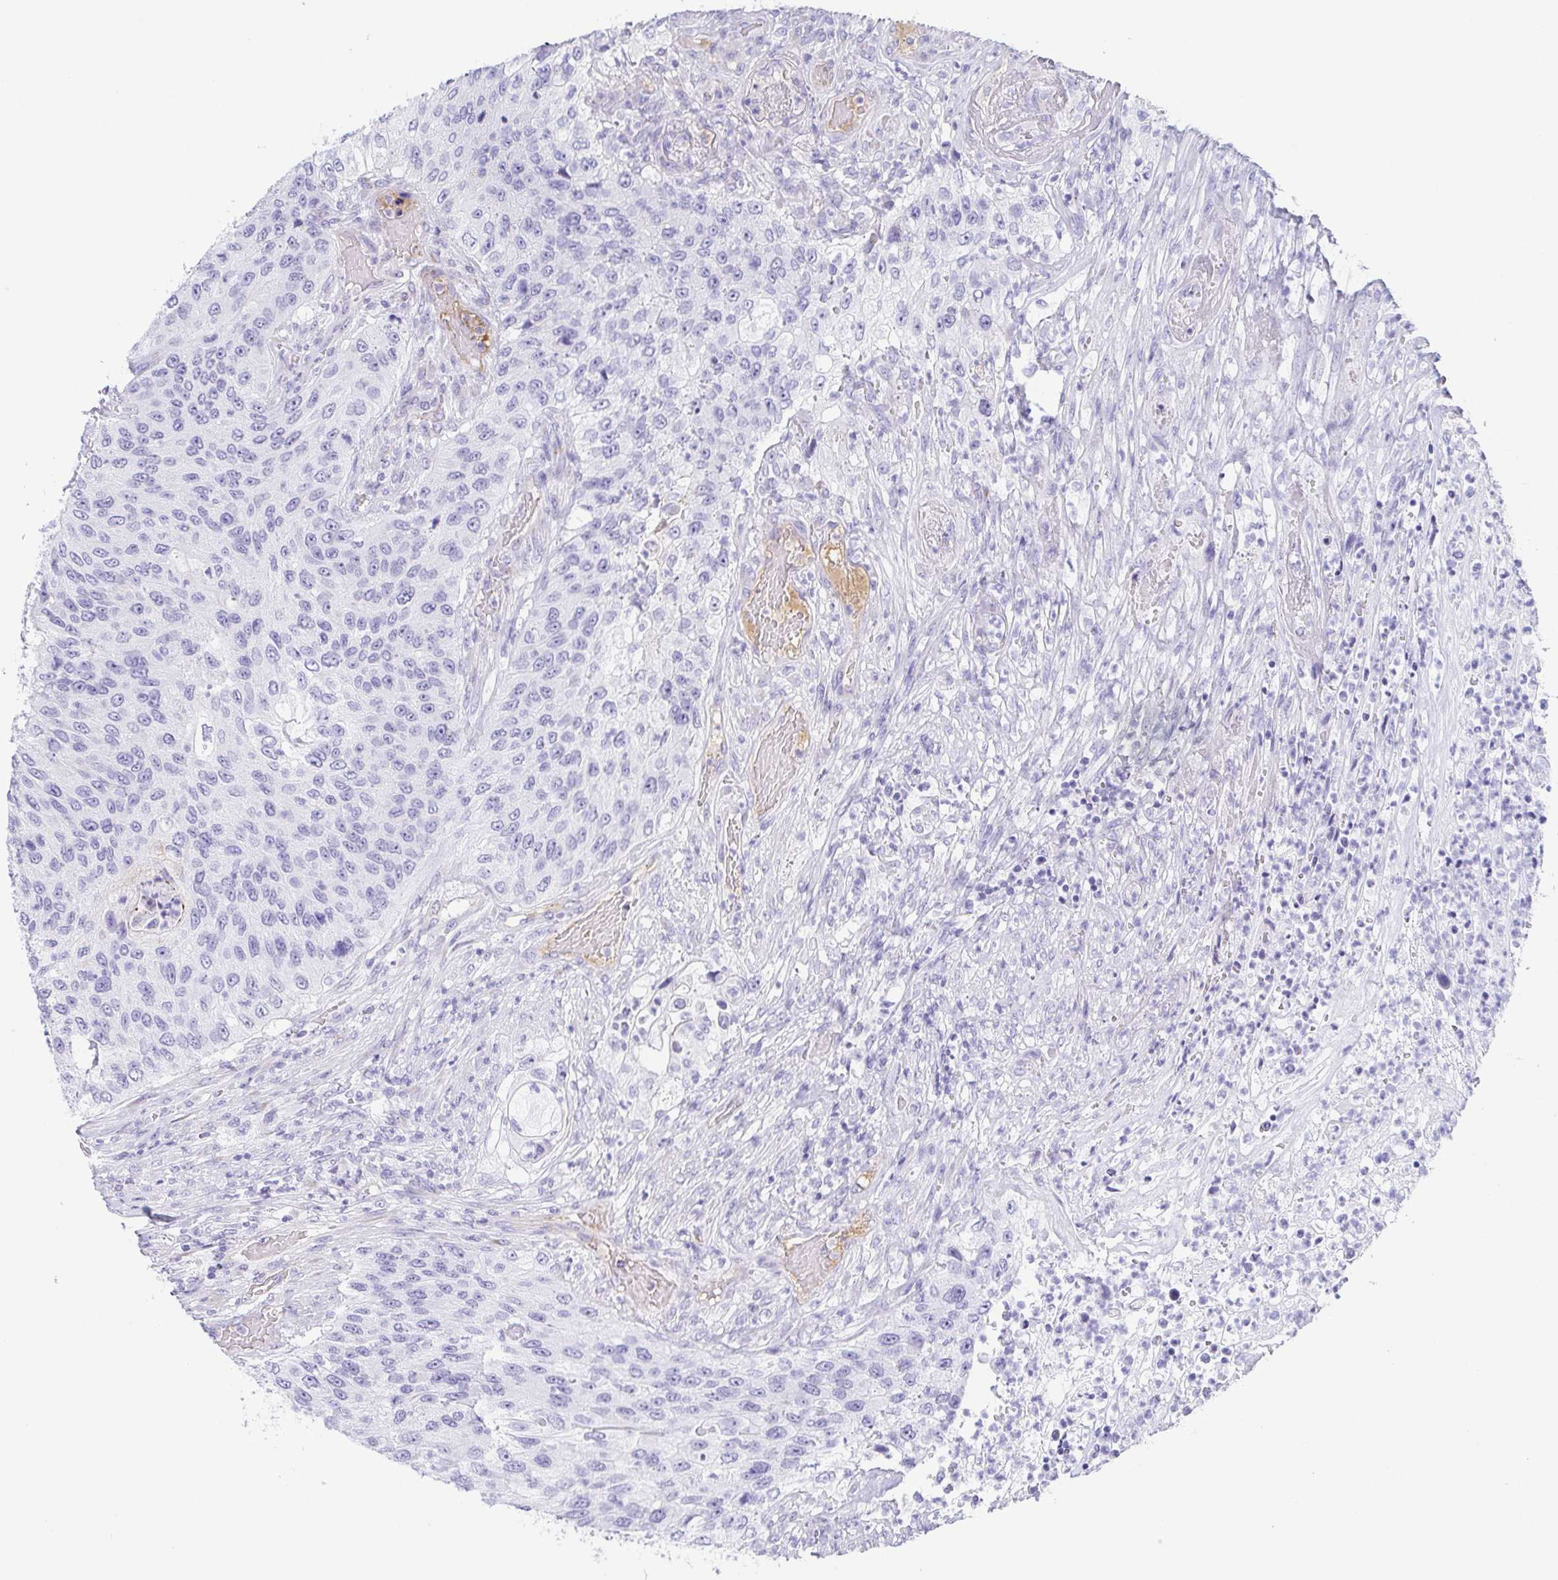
{"staining": {"intensity": "negative", "quantity": "none", "location": "none"}, "tissue": "urothelial cancer", "cell_type": "Tumor cells", "image_type": "cancer", "snomed": [{"axis": "morphology", "description": "Urothelial carcinoma, High grade"}, {"axis": "topography", "description": "Urinary bladder"}], "caption": "DAB (3,3'-diaminobenzidine) immunohistochemical staining of human urothelial carcinoma (high-grade) demonstrates no significant expression in tumor cells.", "gene": "LDLRAD1", "patient": {"sex": "female", "age": 60}}